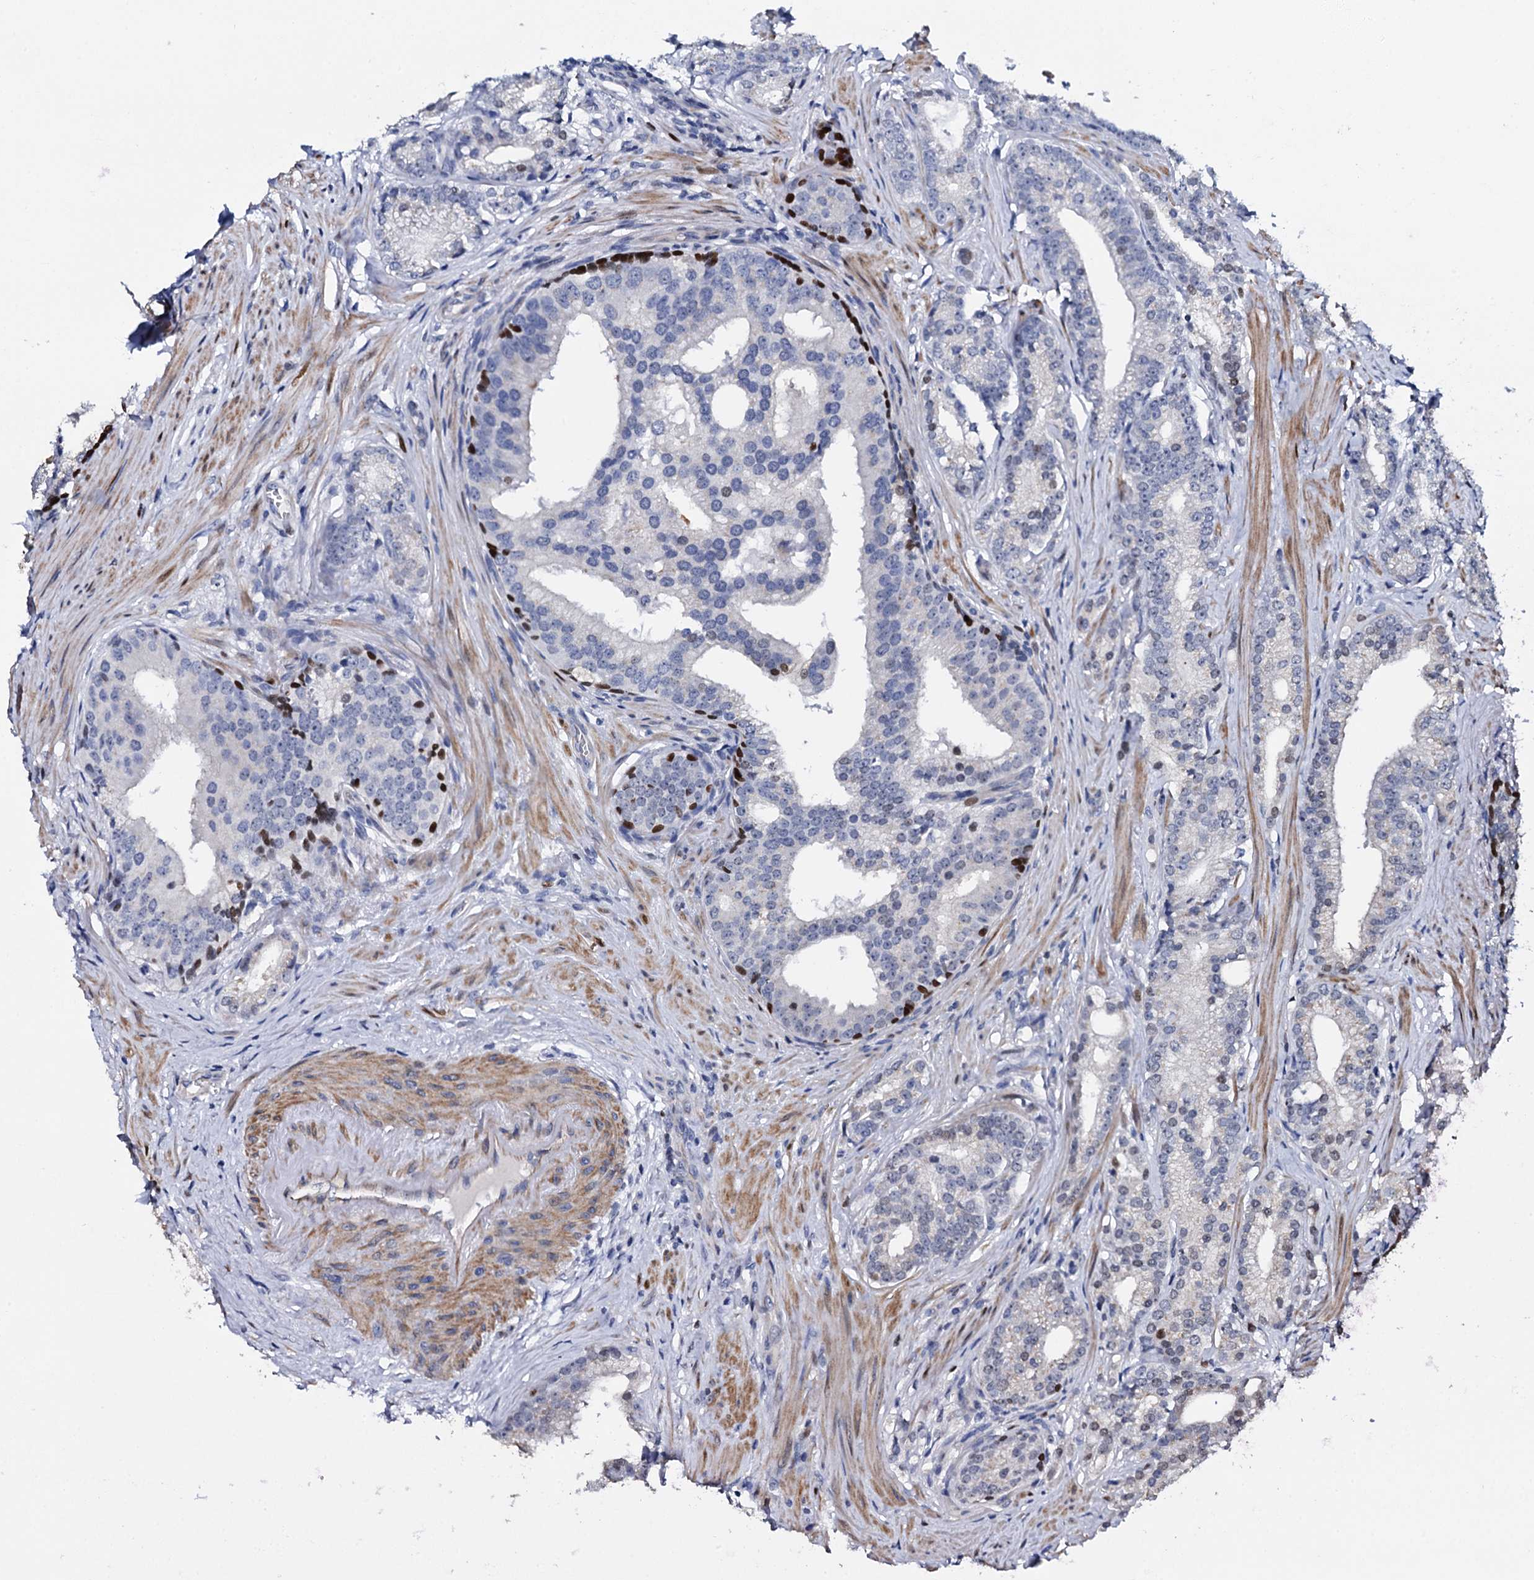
{"staining": {"intensity": "negative", "quantity": "none", "location": "none"}, "tissue": "prostate cancer", "cell_type": "Tumor cells", "image_type": "cancer", "snomed": [{"axis": "morphology", "description": "Adenocarcinoma, Low grade"}, {"axis": "topography", "description": "Prostate"}], "caption": "DAB (3,3'-diaminobenzidine) immunohistochemical staining of prostate cancer (adenocarcinoma (low-grade)) exhibits no significant expression in tumor cells. (Immunohistochemistry, brightfield microscopy, high magnification).", "gene": "NPM2", "patient": {"sex": "male", "age": 71}}